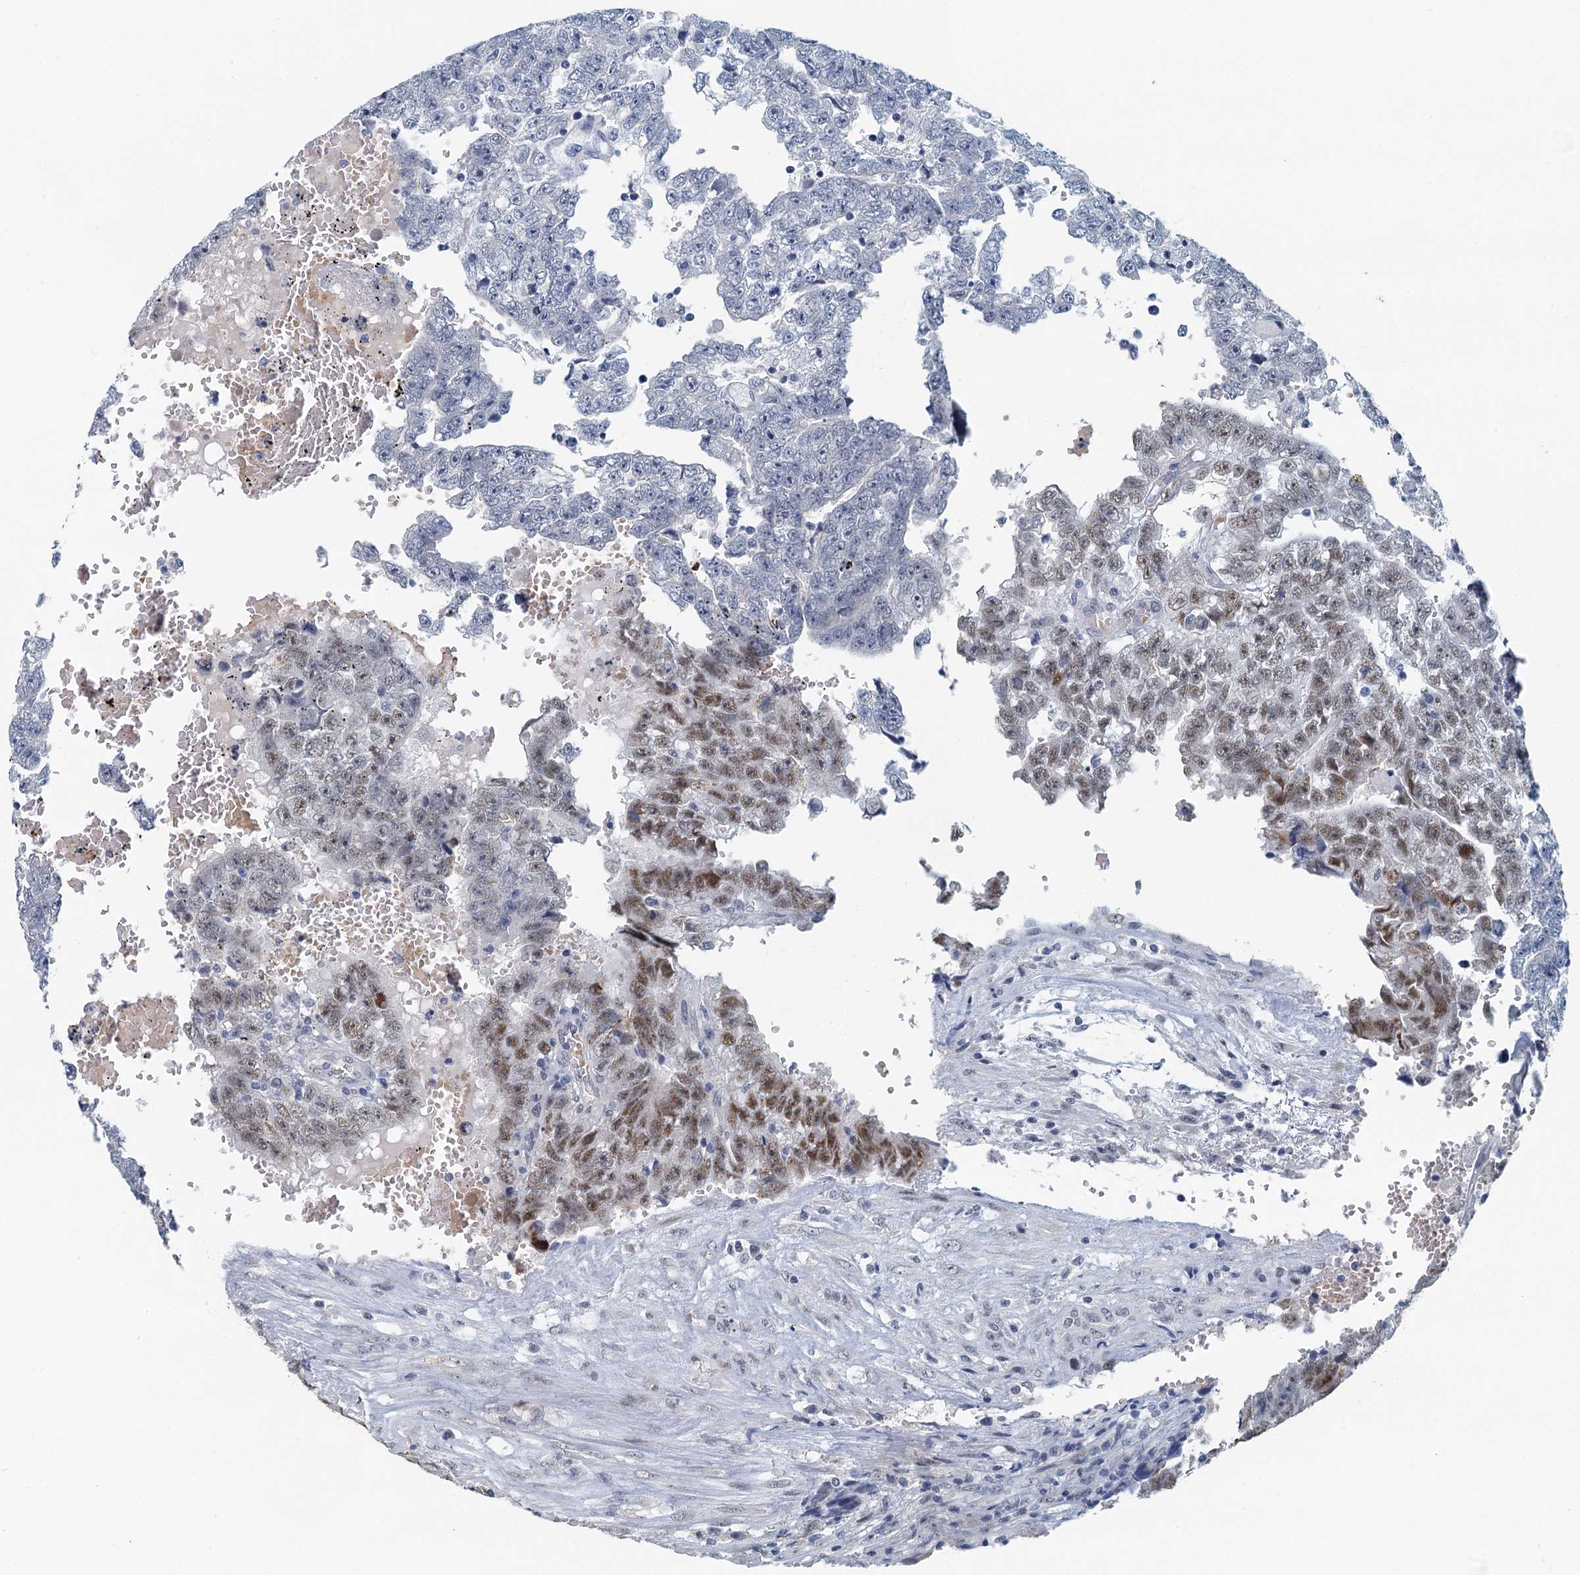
{"staining": {"intensity": "moderate", "quantity": "25%-75%", "location": "nuclear"}, "tissue": "testis cancer", "cell_type": "Tumor cells", "image_type": "cancer", "snomed": [{"axis": "morphology", "description": "Carcinoma, Embryonal, NOS"}, {"axis": "topography", "description": "Testis"}], "caption": "Testis embryonal carcinoma was stained to show a protein in brown. There is medium levels of moderate nuclear positivity in approximately 25%-75% of tumor cells. The staining was performed using DAB, with brown indicating positive protein expression. Nuclei are stained blue with hematoxylin.", "gene": "TTLL9", "patient": {"sex": "male", "age": 25}}